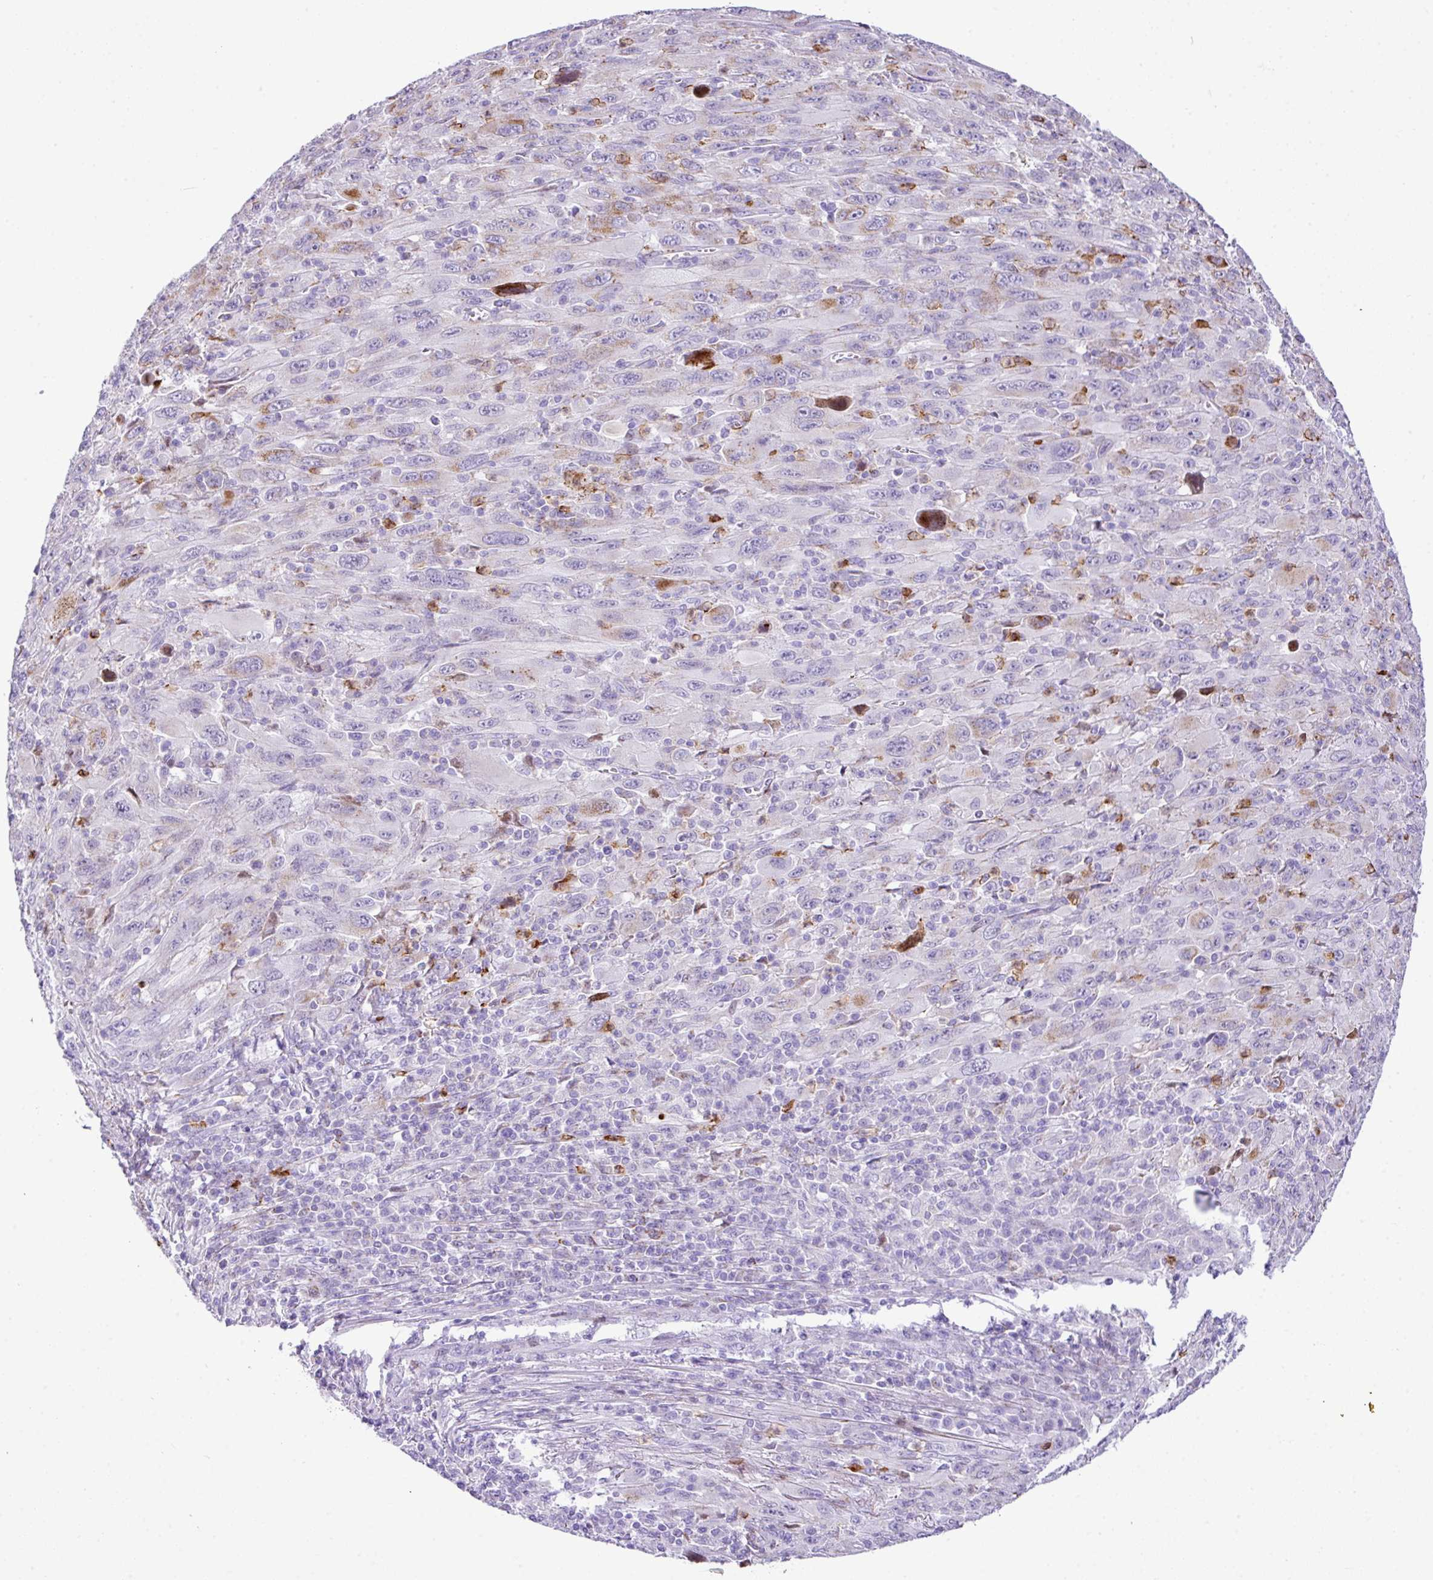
{"staining": {"intensity": "moderate", "quantity": "<25%", "location": "cytoplasmic/membranous"}, "tissue": "melanoma", "cell_type": "Tumor cells", "image_type": "cancer", "snomed": [{"axis": "morphology", "description": "Malignant melanoma, Metastatic site"}, {"axis": "topography", "description": "Skin"}], "caption": "Immunohistochemistry (DAB (3,3'-diaminobenzidine)) staining of human malignant melanoma (metastatic site) displays moderate cytoplasmic/membranous protein expression in approximately <25% of tumor cells.", "gene": "RCAN2", "patient": {"sex": "female", "age": 56}}